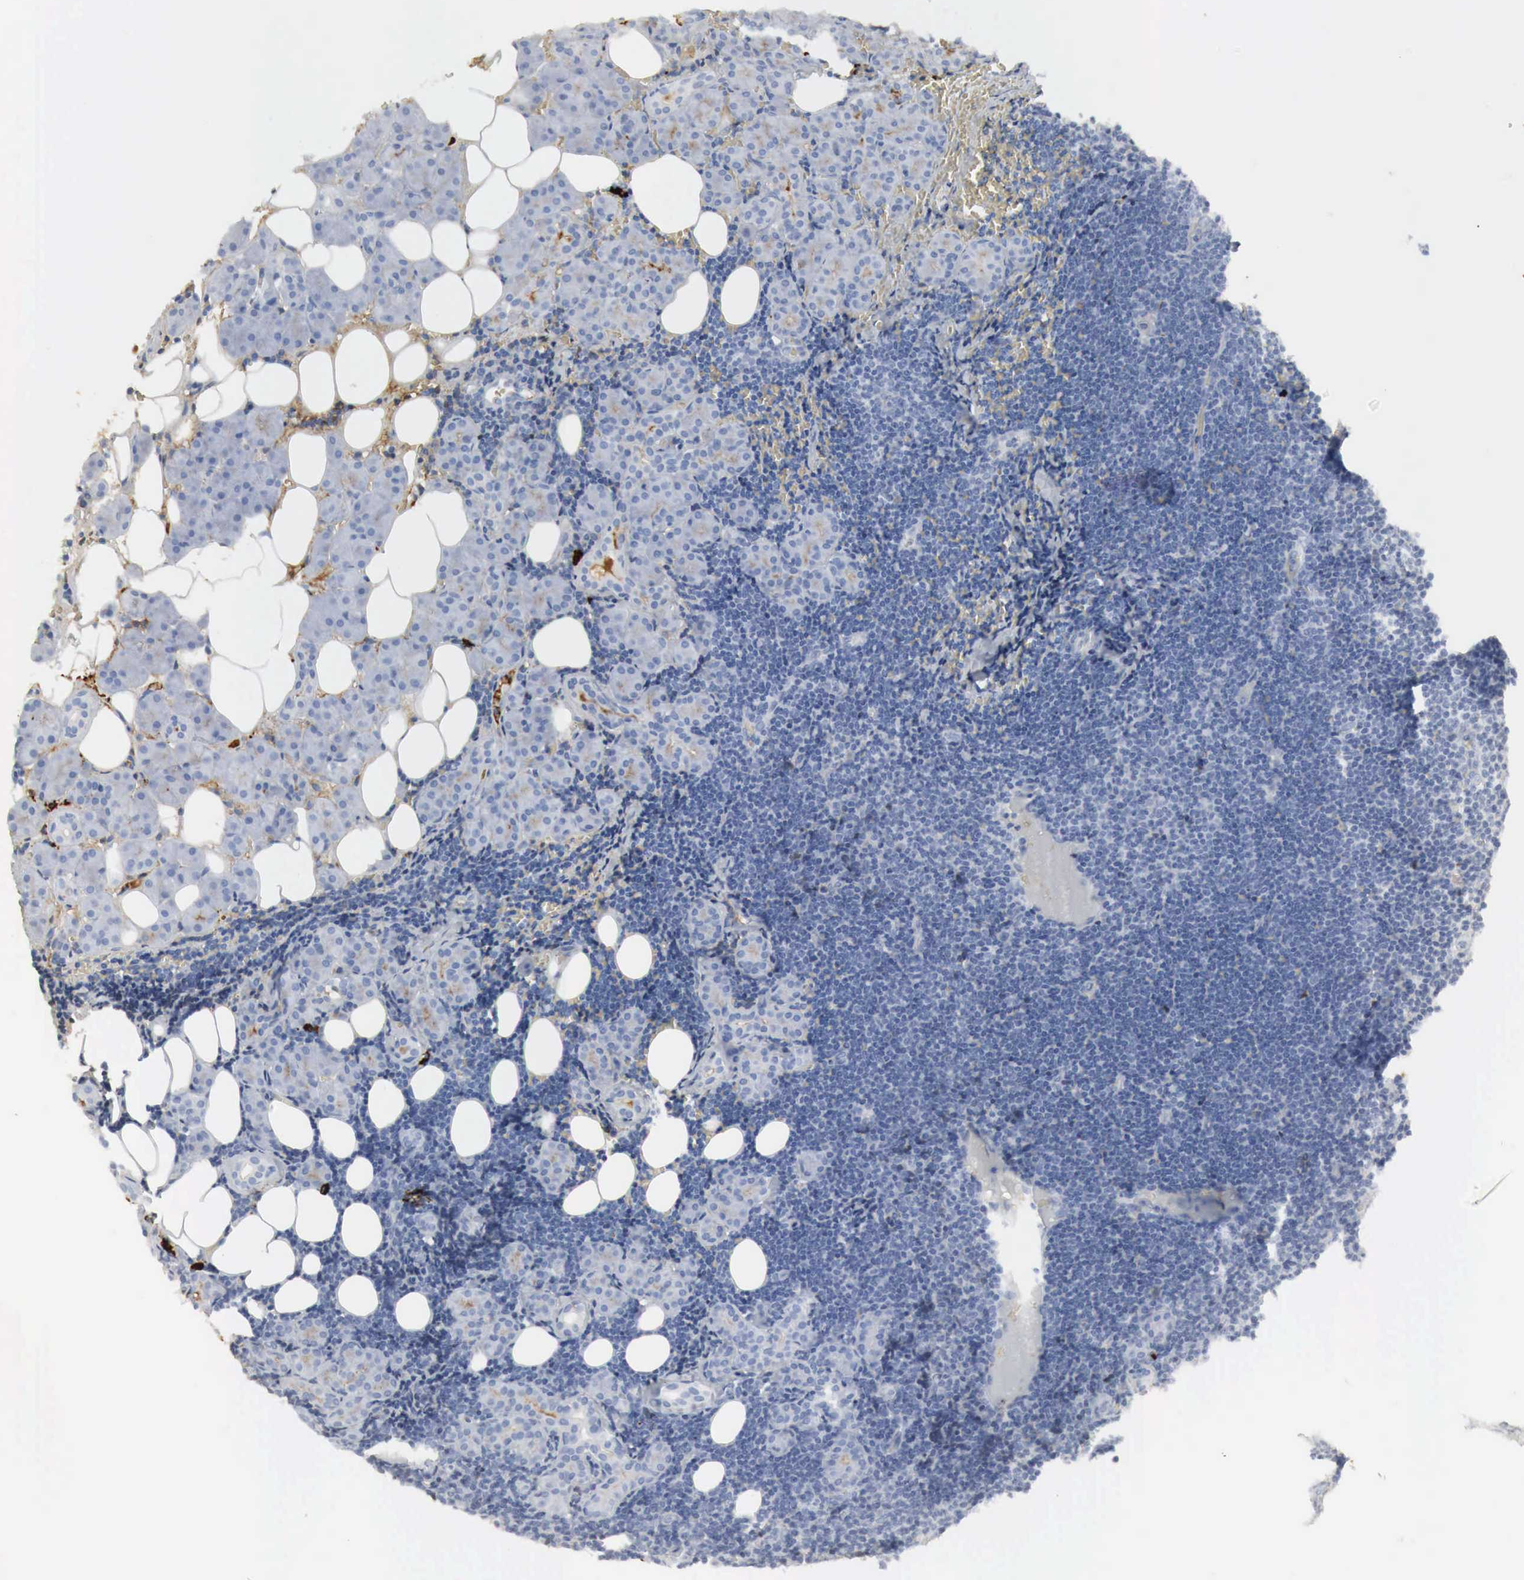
{"staining": {"intensity": "negative", "quantity": "none", "location": "none"}, "tissue": "lymphoma", "cell_type": "Tumor cells", "image_type": "cancer", "snomed": [{"axis": "morphology", "description": "Malignant lymphoma, non-Hodgkin's type, Low grade"}, {"axis": "topography", "description": "Lymph node"}], "caption": "IHC photomicrograph of neoplastic tissue: lymphoma stained with DAB reveals no significant protein staining in tumor cells.", "gene": "IGLC3", "patient": {"sex": "male", "age": 57}}